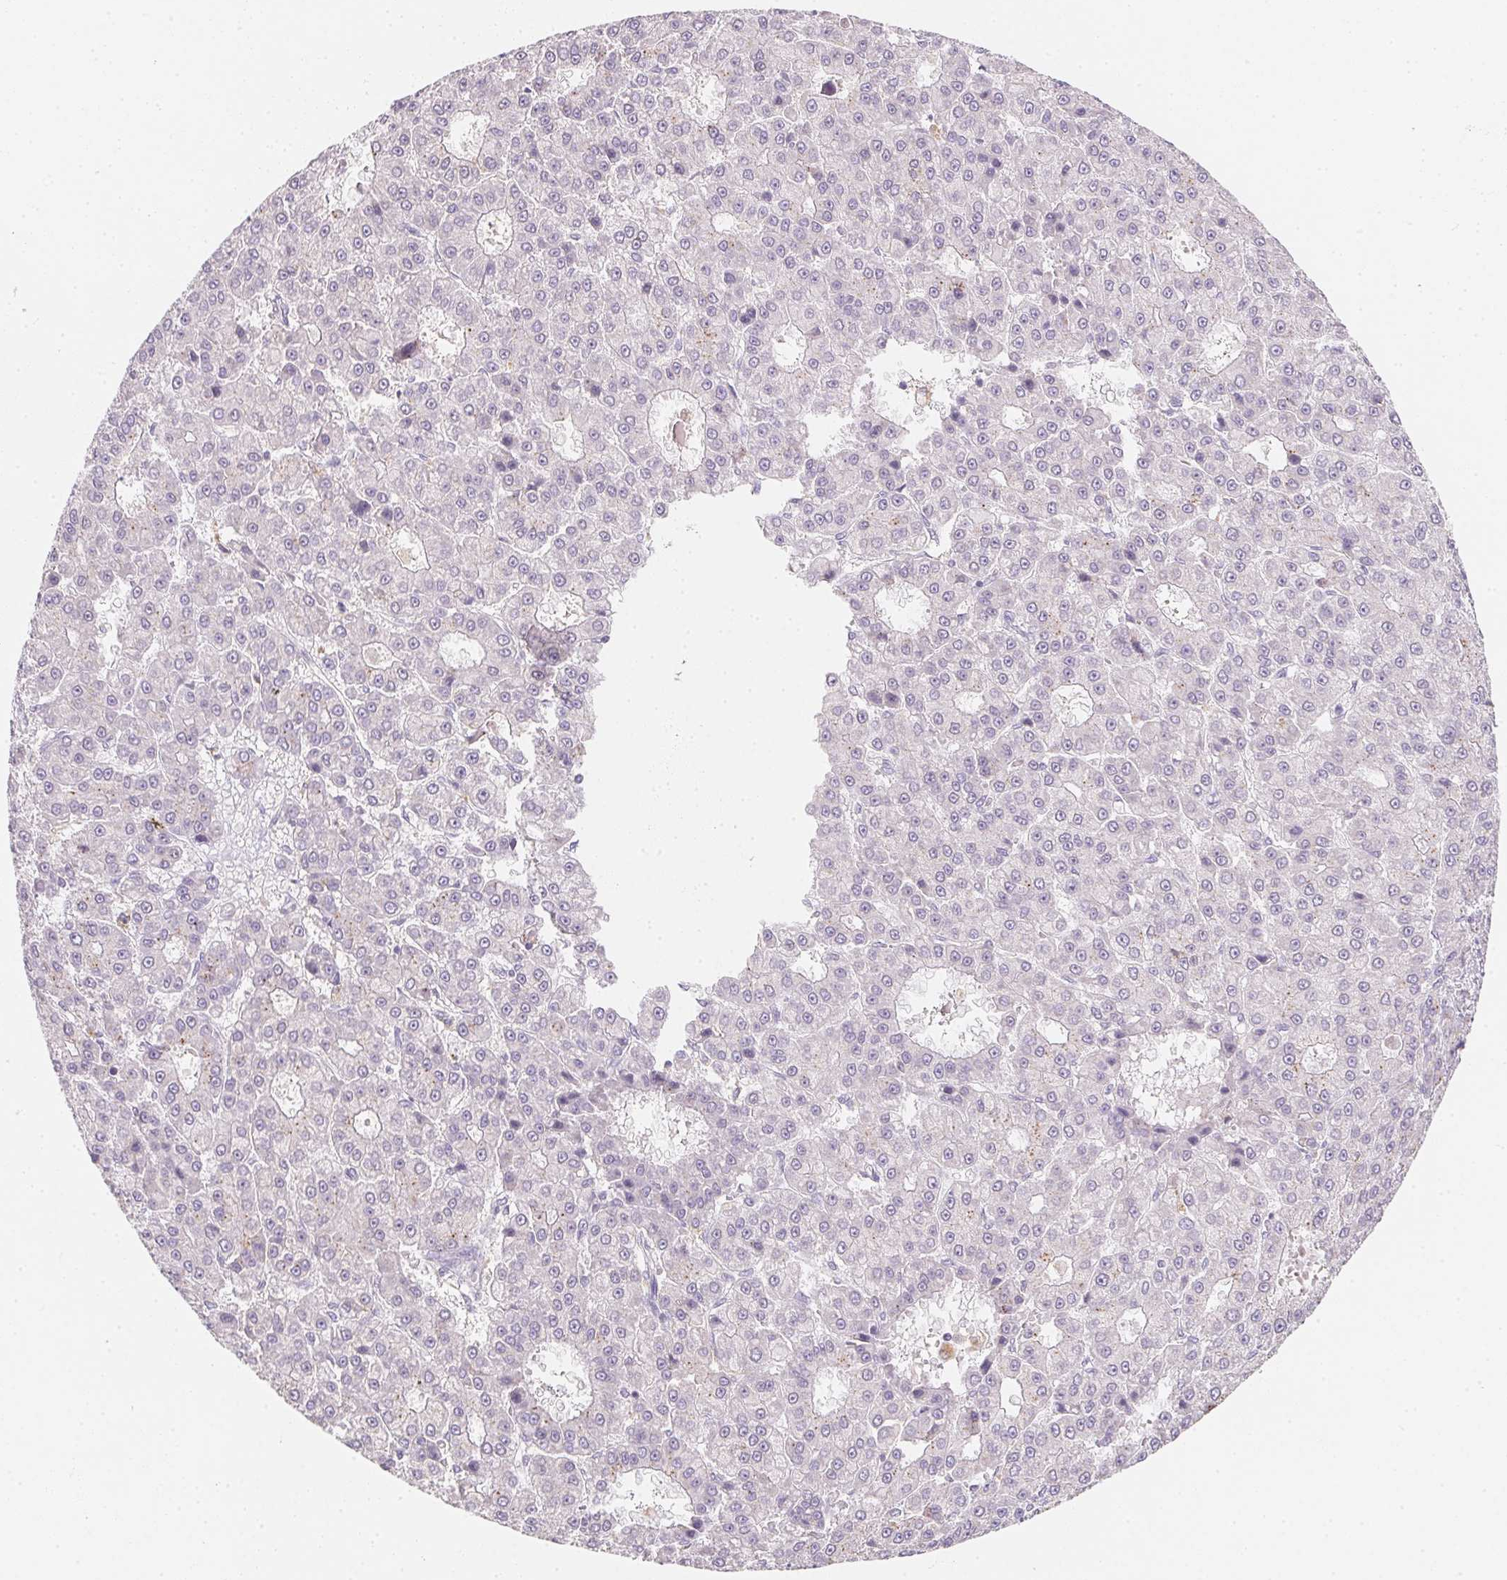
{"staining": {"intensity": "negative", "quantity": "none", "location": "none"}, "tissue": "liver cancer", "cell_type": "Tumor cells", "image_type": "cancer", "snomed": [{"axis": "morphology", "description": "Carcinoma, Hepatocellular, NOS"}, {"axis": "topography", "description": "Liver"}], "caption": "Immunohistochemistry (IHC) of human liver hepatocellular carcinoma shows no positivity in tumor cells.", "gene": "SLC6A18", "patient": {"sex": "male", "age": 70}}